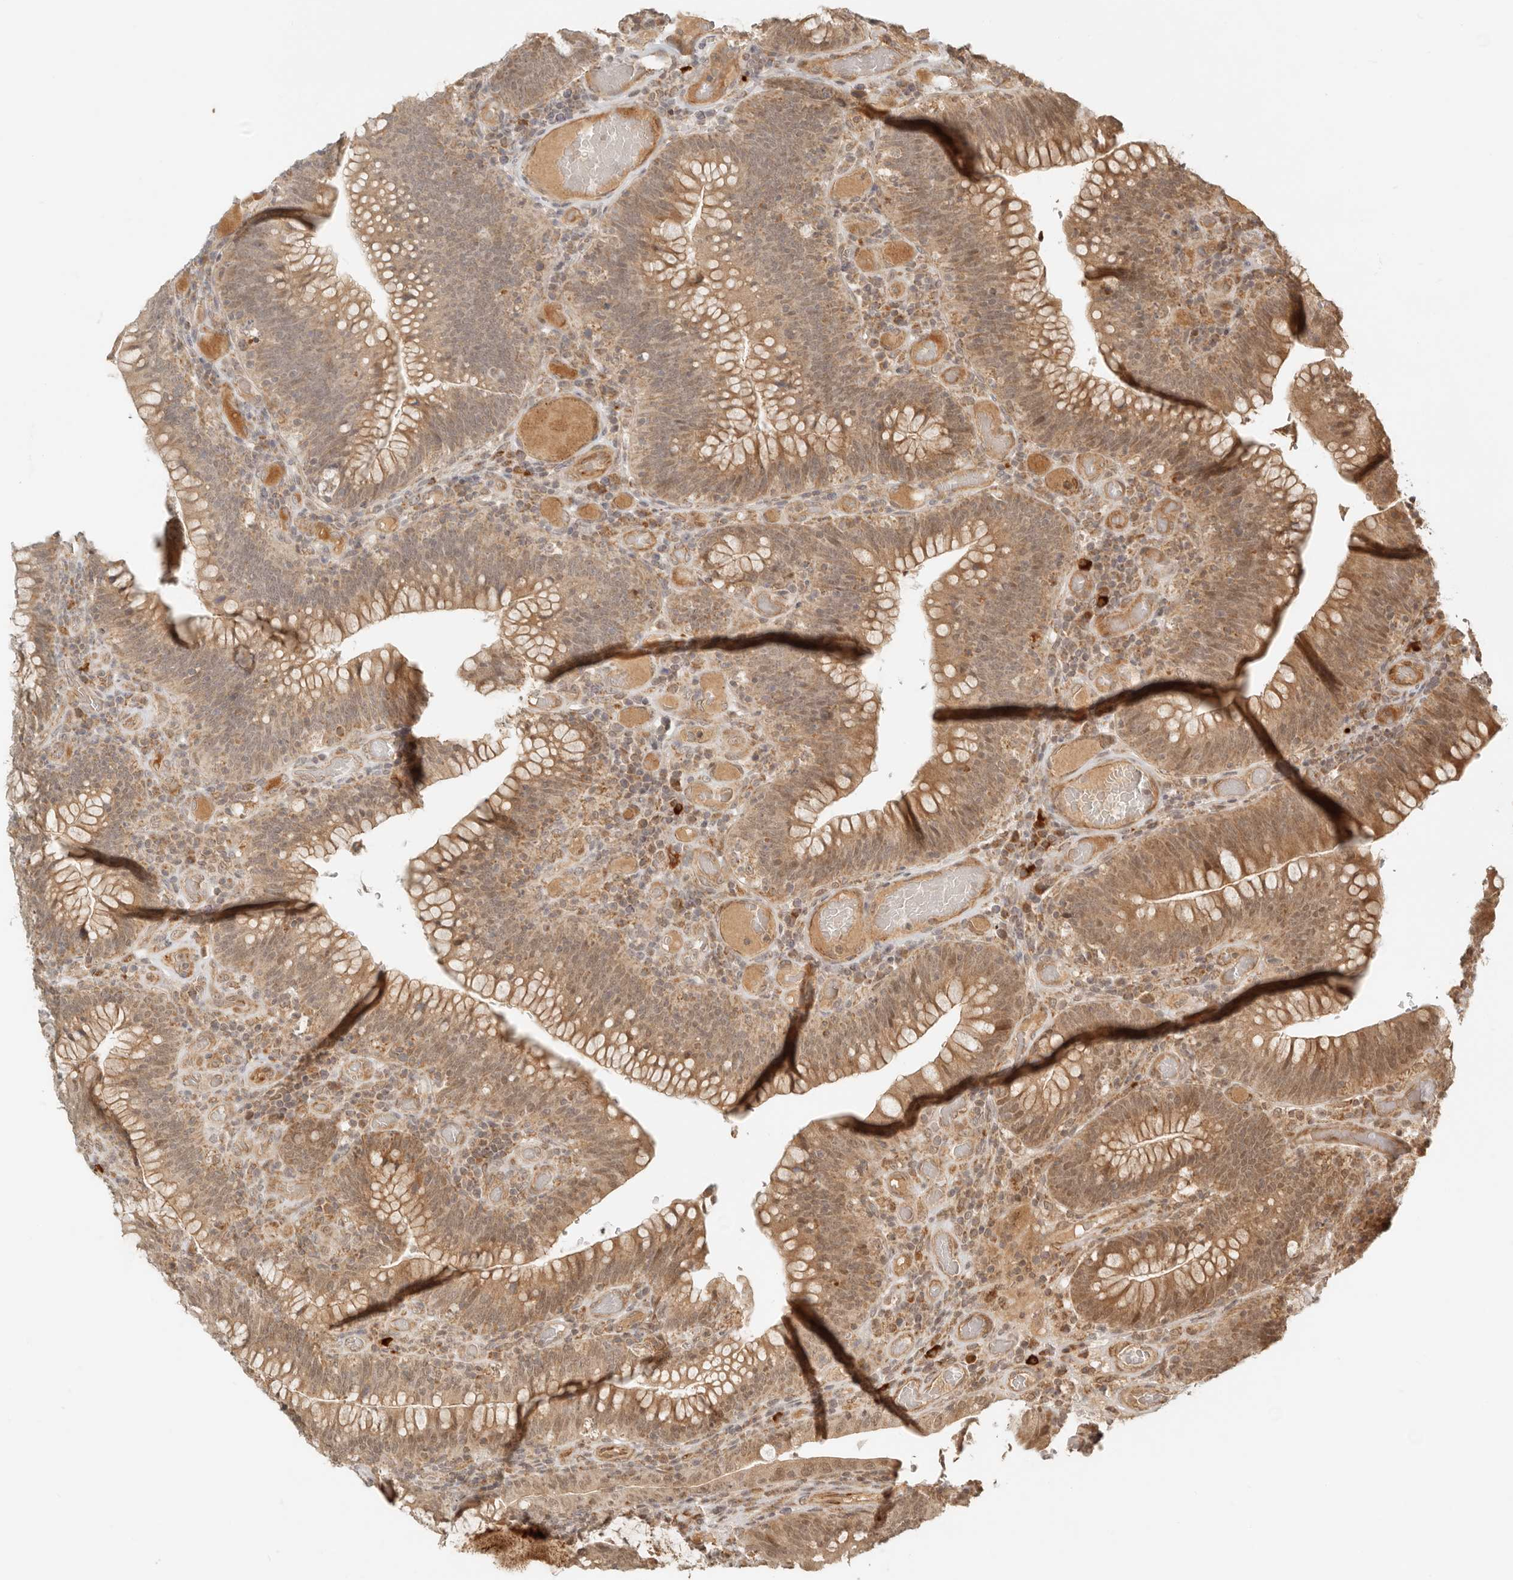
{"staining": {"intensity": "moderate", "quantity": ">75%", "location": "cytoplasmic/membranous"}, "tissue": "colorectal cancer", "cell_type": "Tumor cells", "image_type": "cancer", "snomed": [{"axis": "morphology", "description": "Normal tissue, NOS"}, {"axis": "topography", "description": "Colon"}], "caption": "Colorectal cancer tissue shows moderate cytoplasmic/membranous staining in approximately >75% of tumor cells, visualized by immunohistochemistry.", "gene": "BAALC", "patient": {"sex": "female", "age": 82}}